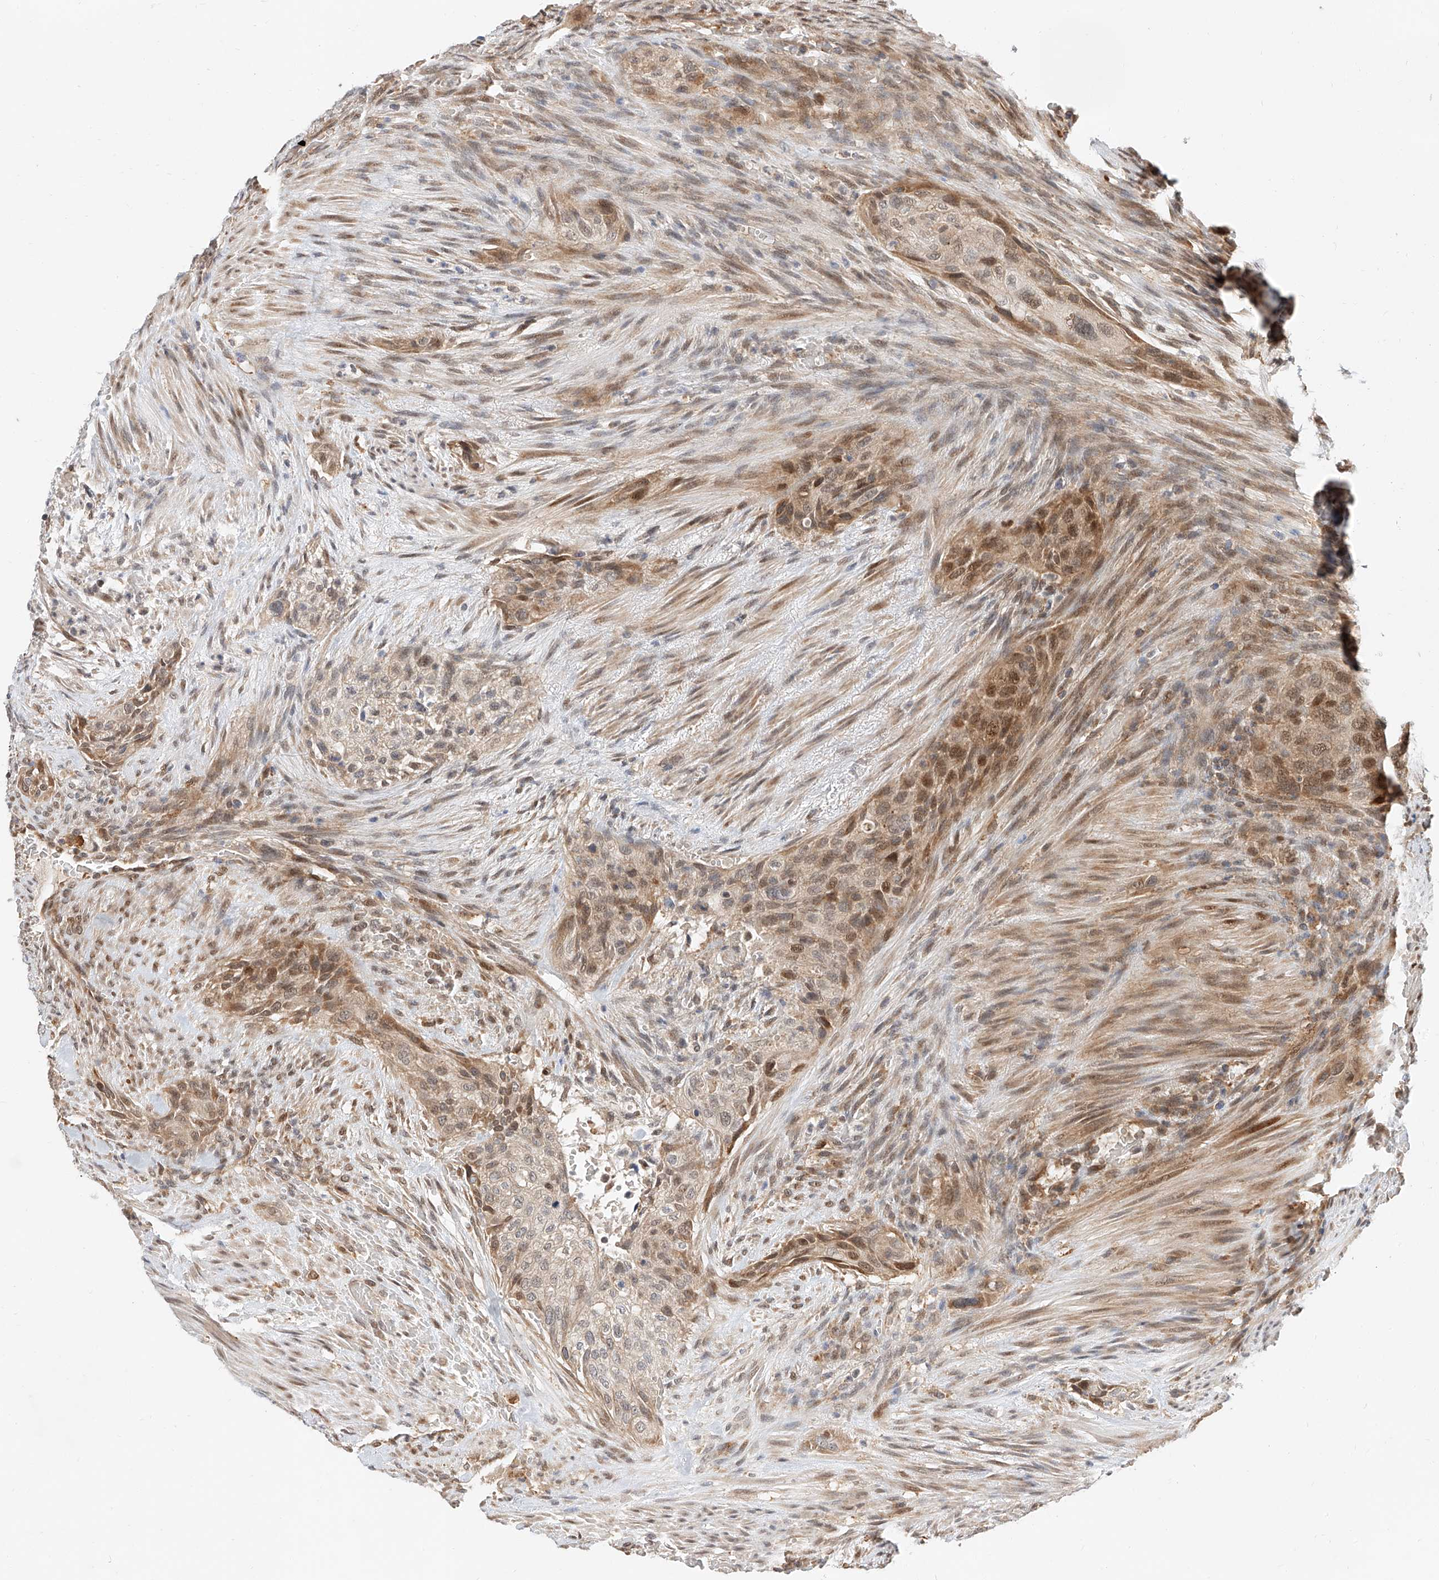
{"staining": {"intensity": "moderate", "quantity": ">75%", "location": "cytoplasmic/membranous,nuclear"}, "tissue": "urothelial cancer", "cell_type": "Tumor cells", "image_type": "cancer", "snomed": [{"axis": "morphology", "description": "Urothelial carcinoma, High grade"}, {"axis": "topography", "description": "Urinary bladder"}], "caption": "A brown stain highlights moderate cytoplasmic/membranous and nuclear expression of a protein in urothelial cancer tumor cells.", "gene": "DIRAS3", "patient": {"sex": "male", "age": 35}}